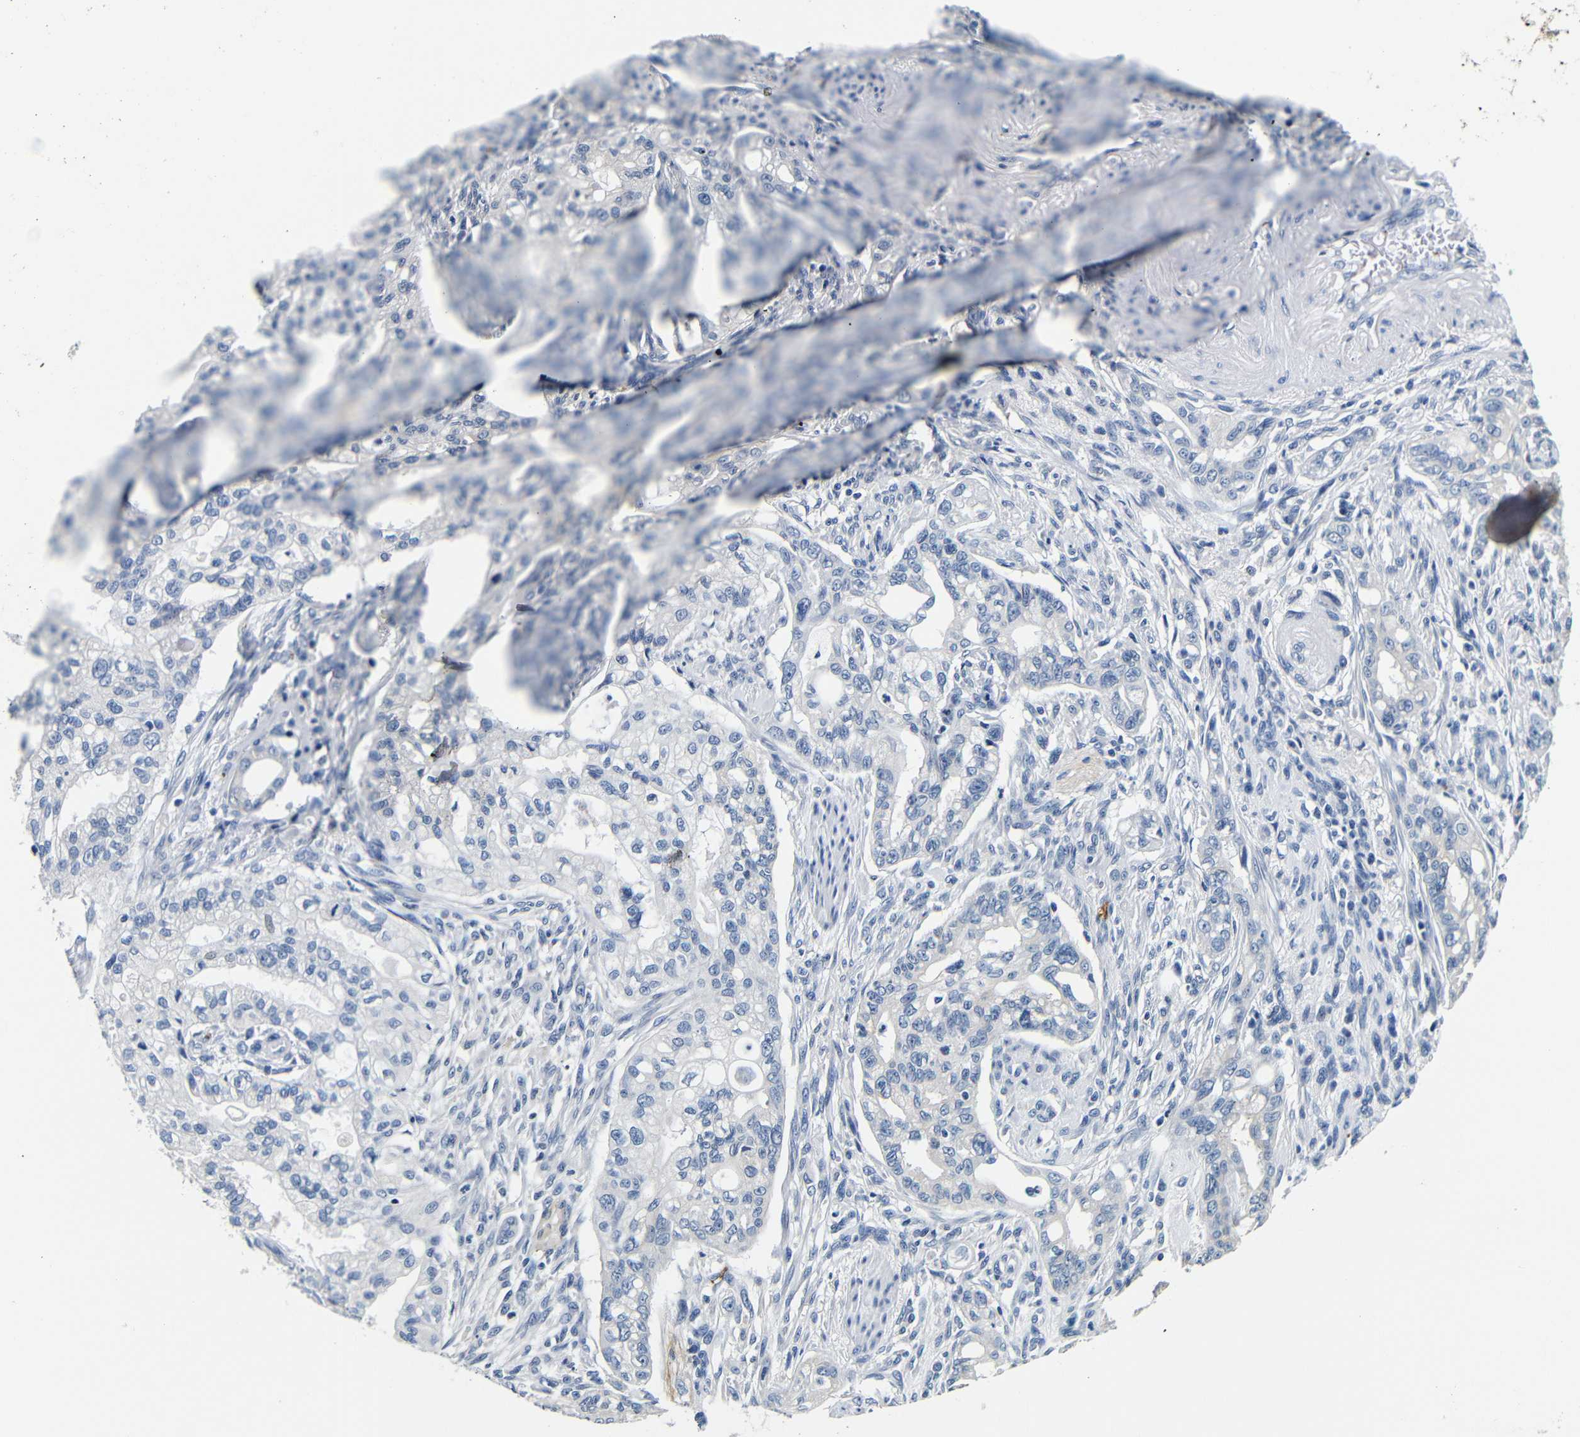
{"staining": {"intensity": "negative", "quantity": "none", "location": "none"}, "tissue": "pancreatic cancer", "cell_type": "Tumor cells", "image_type": "cancer", "snomed": [{"axis": "morphology", "description": "Normal tissue, NOS"}, {"axis": "topography", "description": "Pancreas"}], "caption": "This is a photomicrograph of immunohistochemistry (IHC) staining of pancreatic cancer, which shows no expression in tumor cells.", "gene": "GP1BA", "patient": {"sex": "male", "age": 42}}